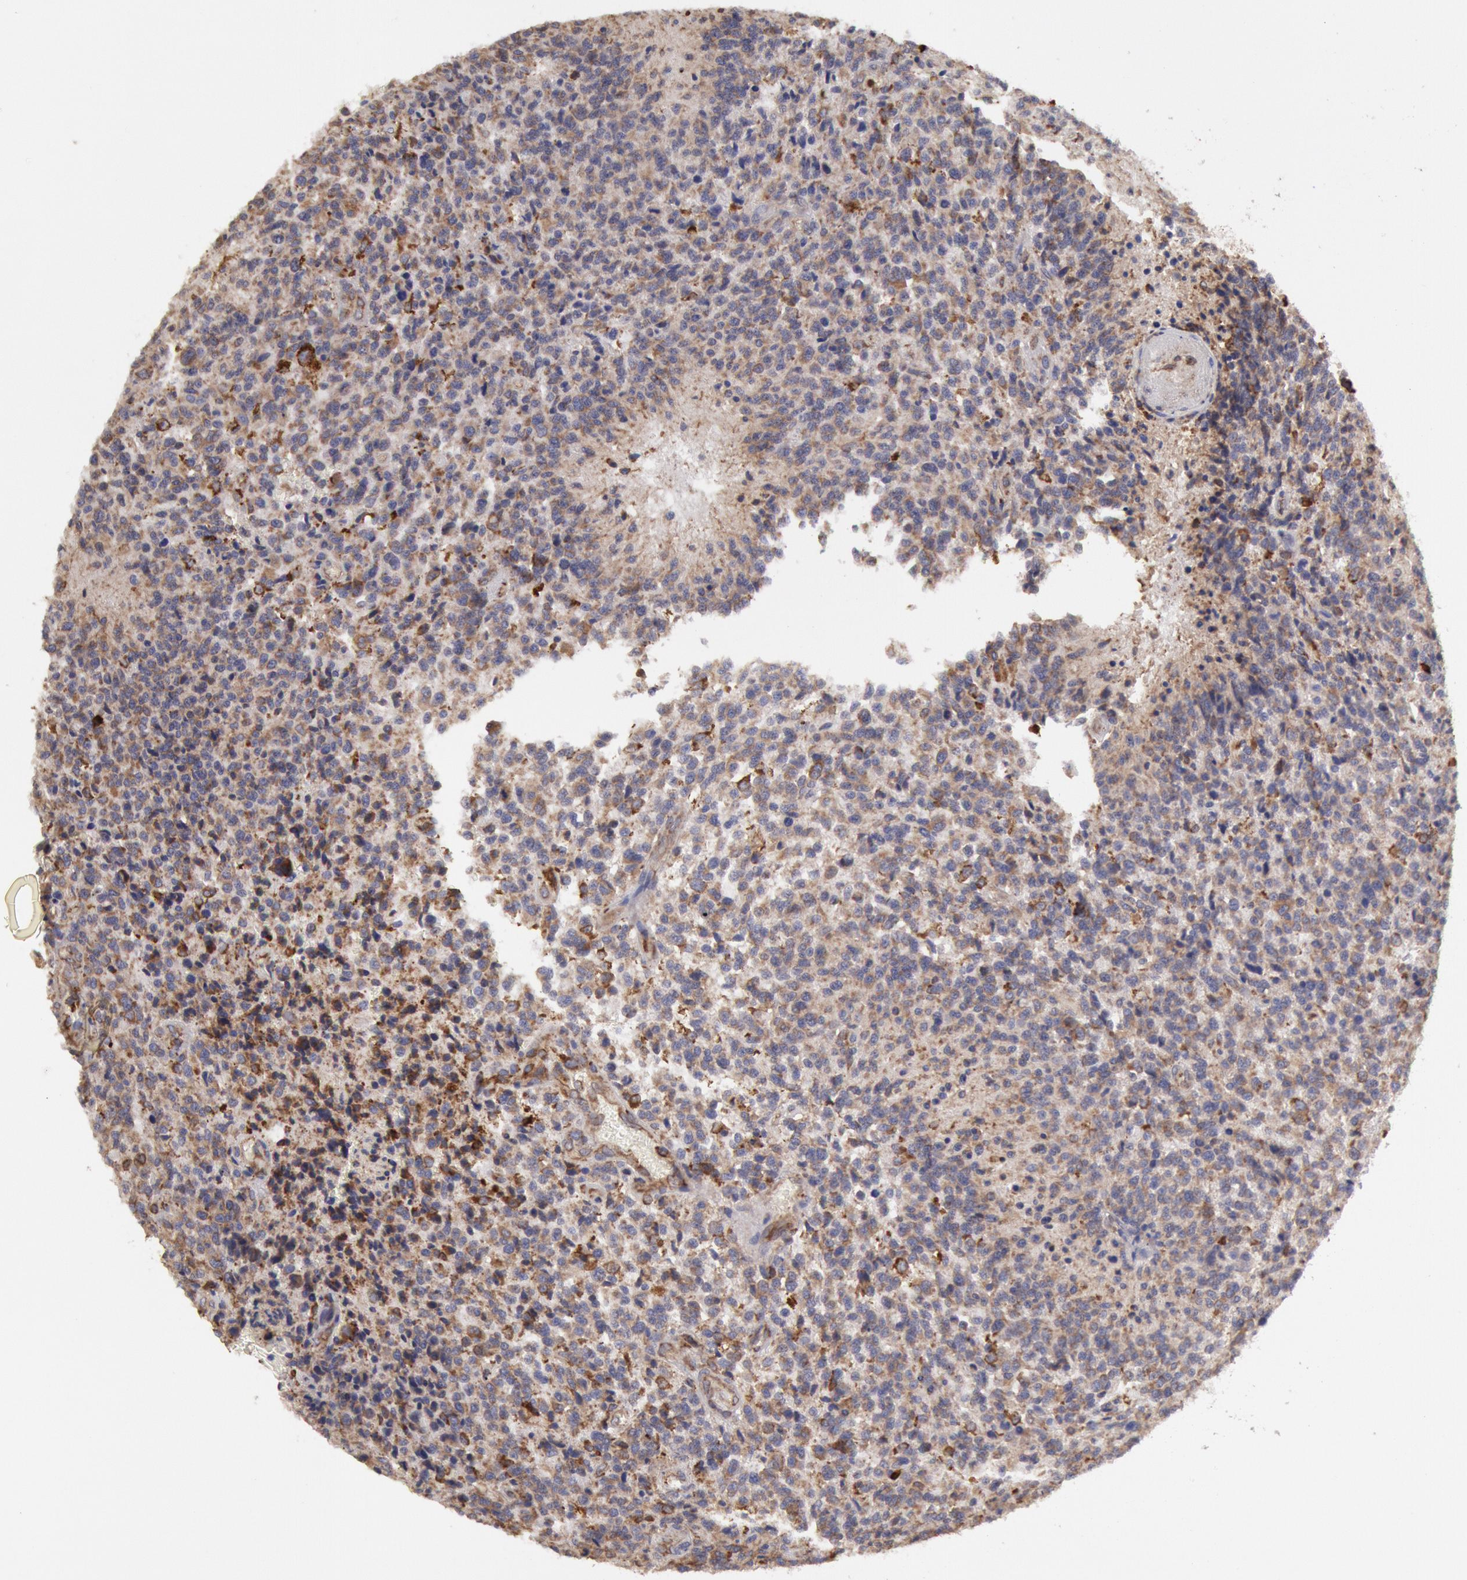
{"staining": {"intensity": "moderate", "quantity": "<25%", "location": "cytoplasmic/membranous"}, "tissue": "glioma", "cell_type": "Tumor cells", "image_type": "cancer", "snomed": [{"axis": "morphology", "description": "Glioma, malignant, High grade"}, {"axis": "topography", "description": "Brain"}], "caption": "Immunohistochemical staining of malignant glioma (high-grade) displays moderate cytoplasmic/membranous protein staining in about <25% of tumor cells. The staining is performed using DAB (3,3'-diaminobenzidine) brown chromogen to label protein expression. The nuclei are counter-stained blue using hematoxylin.", "gene": "ERP44", "patient": {"sex": "male", "age": 36}}